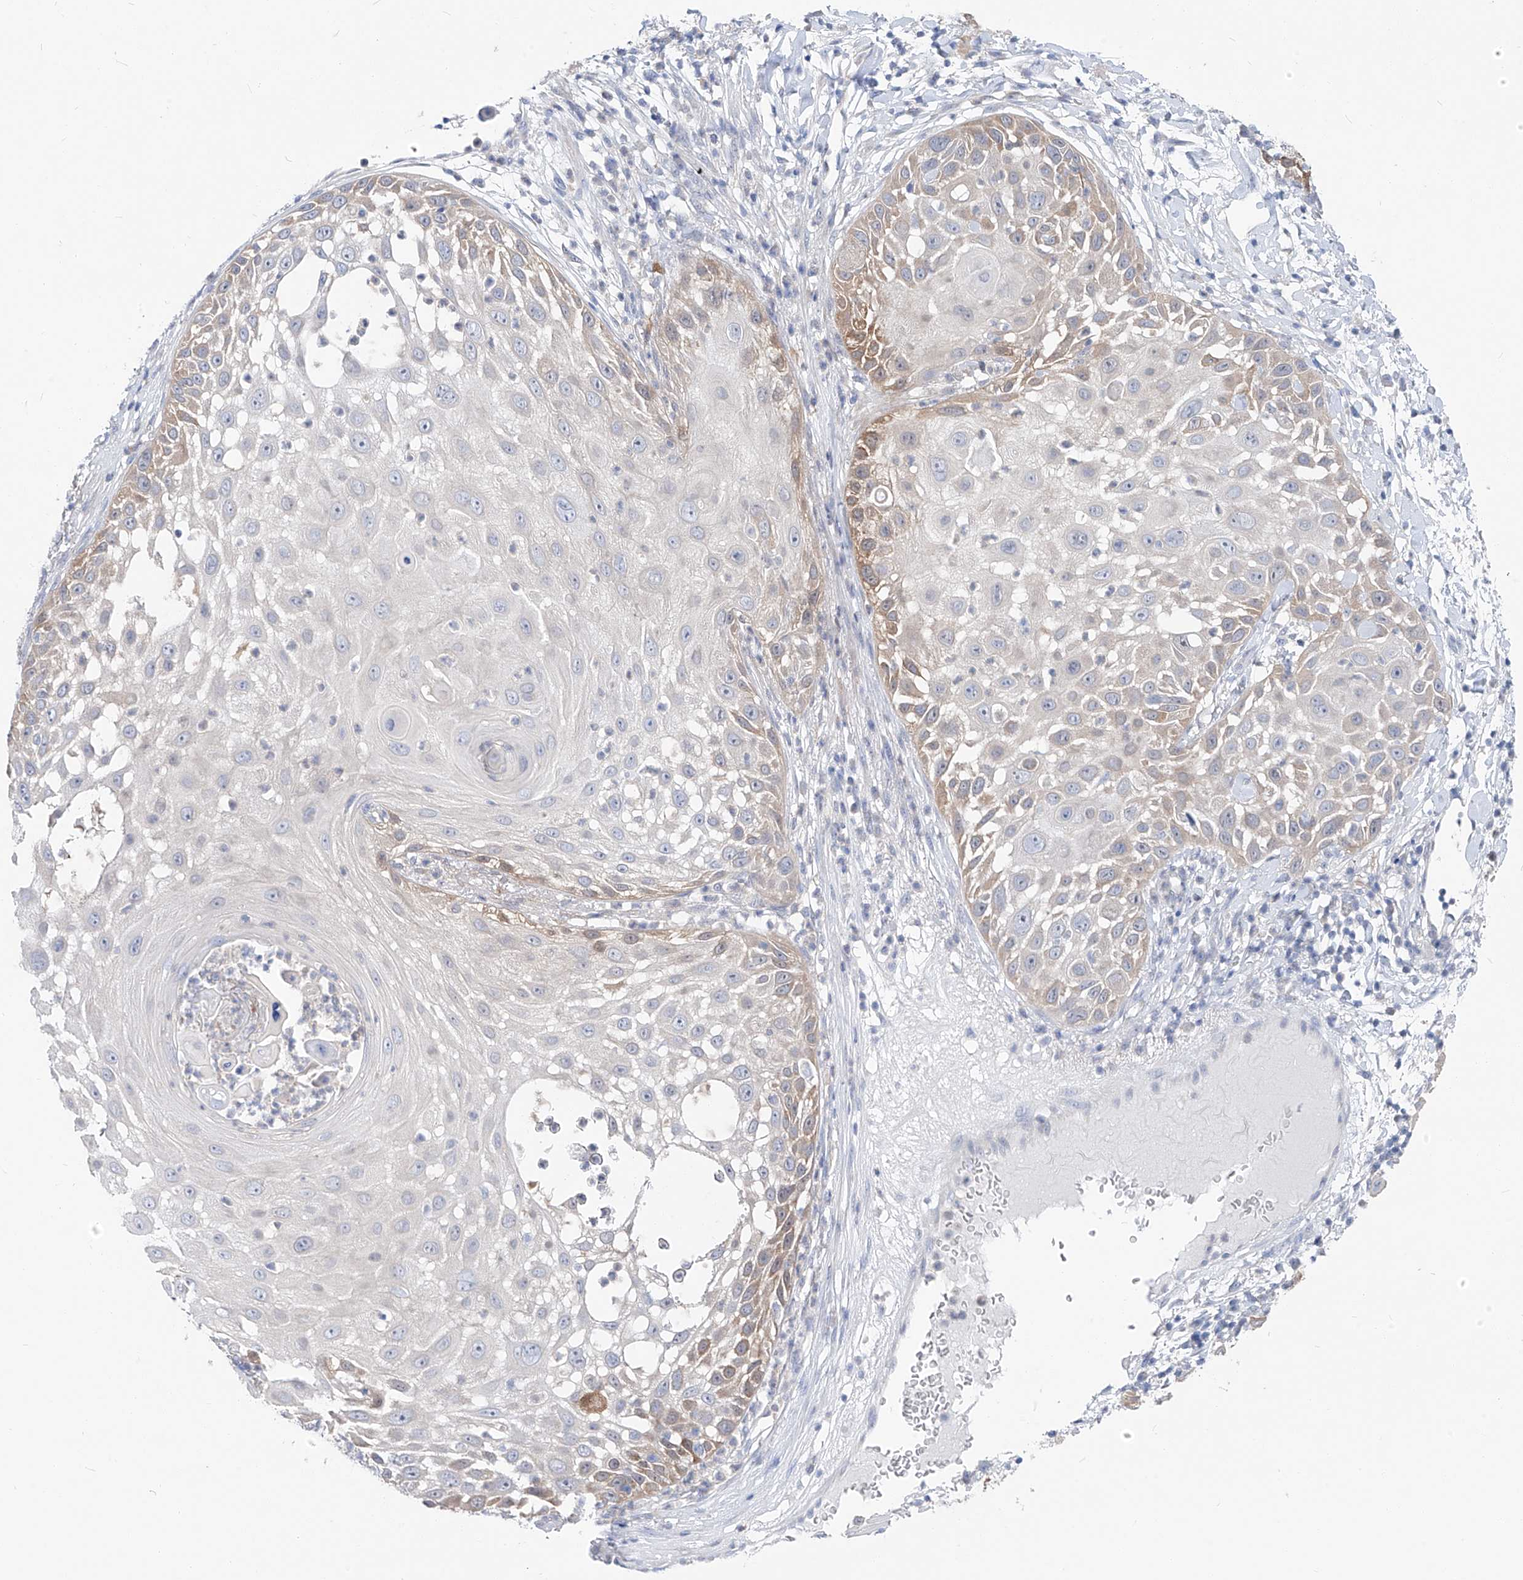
{"staining": {"intensity": "weak", "quantity": "25%-75%", "location": "cytoplasmic/membranous"}, "tissue": "skin cancer", "cell_type": "Tumor cells", "image_type": "cancer", "snomed": [{"axis": "morphology", "description": "Squamous cell carcinoma, NOS"}, {"axis": "topography", "description": "Skin"}], "caption": "Protein expression analysis of human squamous cell carcinoma (skin) reveals weak cytoplasmic/membranous positivity in about 25%-75% of tumor cells.", "gene": "UFL1", "patient": {"sex": "female", "age": 44}}